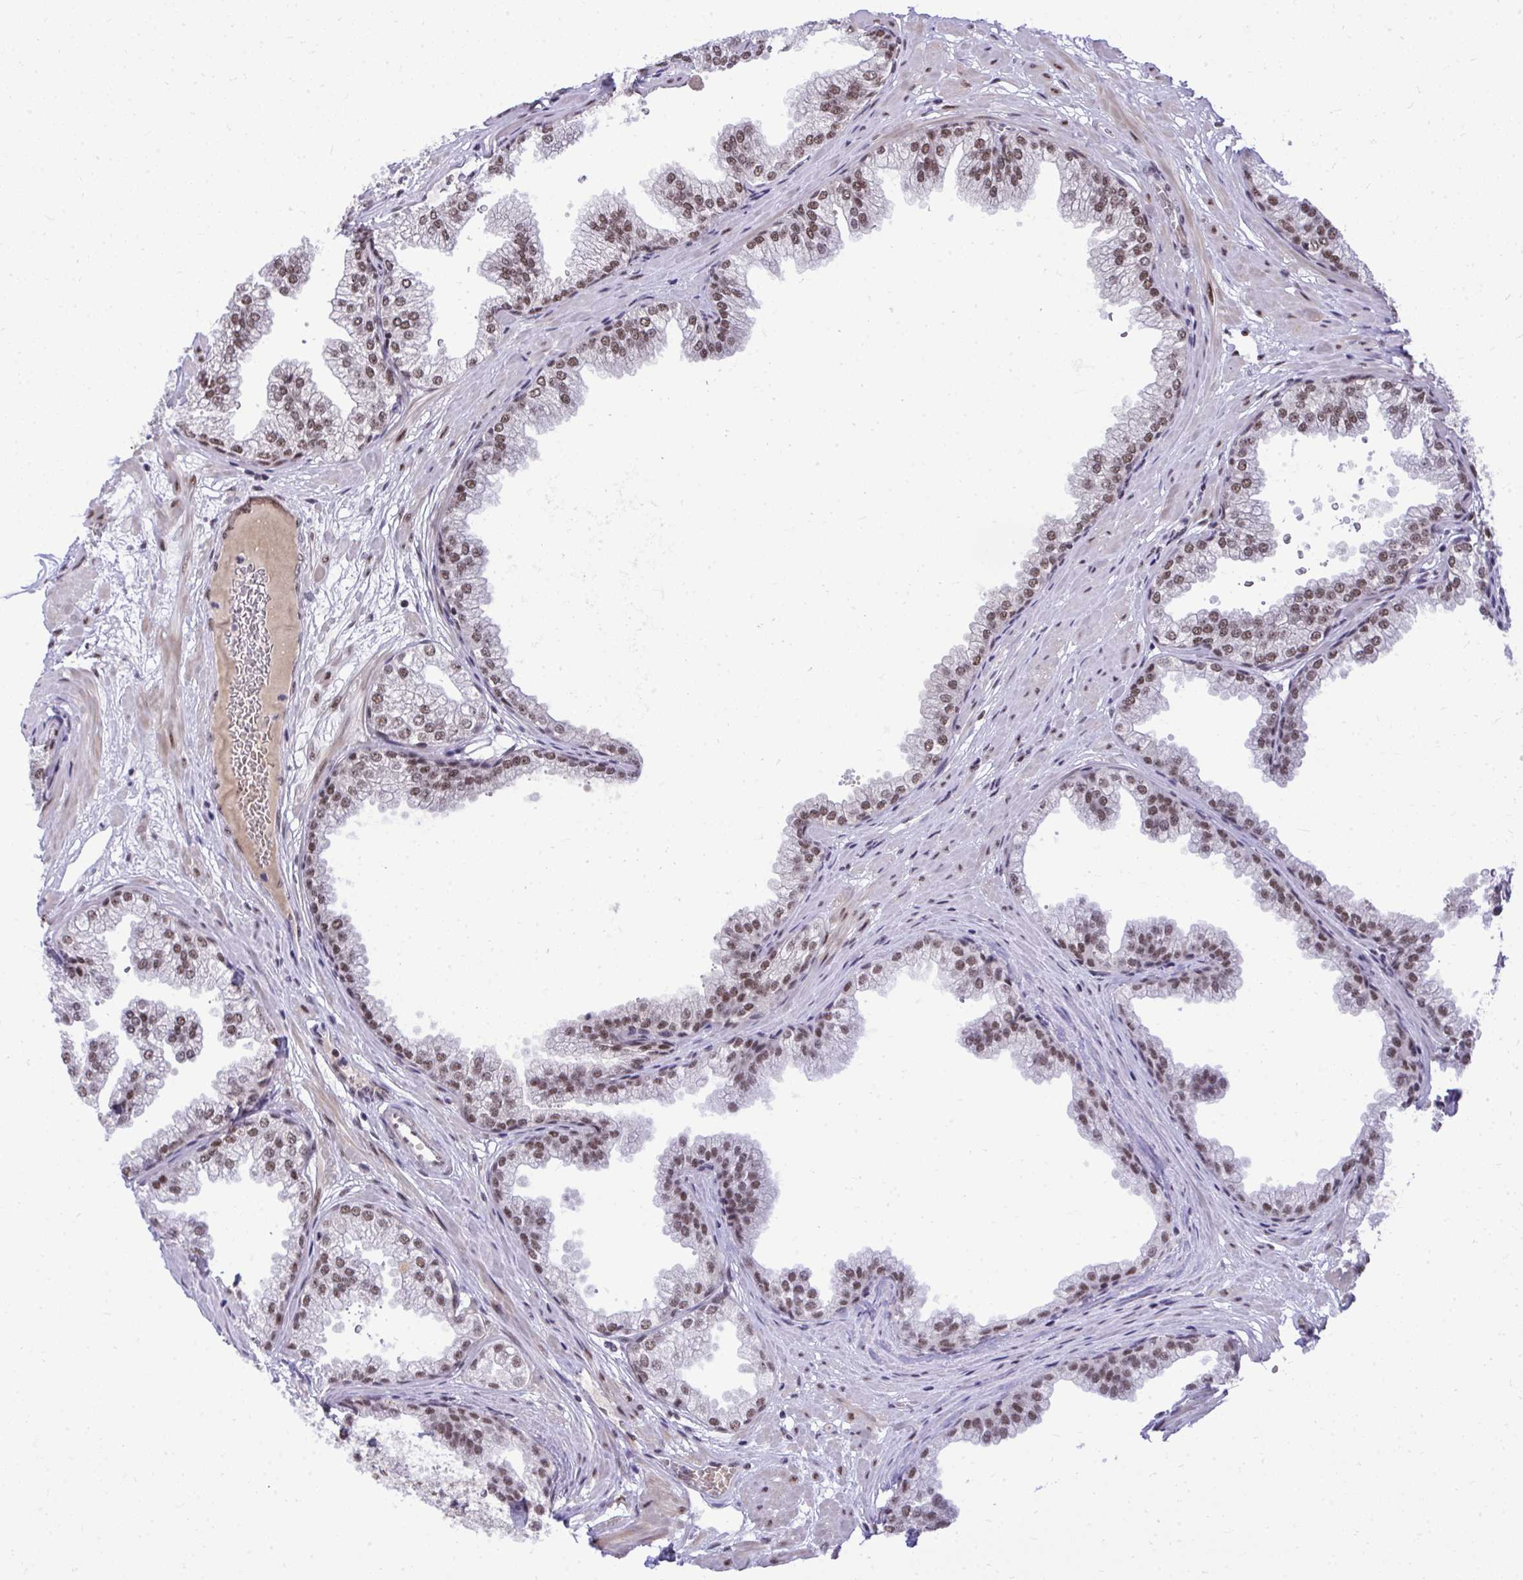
{"staining": {"intensity": "moderate", "quantity": ">75%", "location": "nuclear"}, "tissue": "prostate", "cell_type": "Glandular cells", "image_type": "normal", "snomed": [{"axis": "morphology", "description": "Normal tissue, NOS"}, {"axis": "topography", "description": "Prostate"}], "caption": "An immunohistochemistry (IHC) histopathology image of normal tissue is shown. Protein staining in brown highlights moderate nuclear positivity in prostate within glandular cells.", "gene": "PRPF19", "patient": {"sex": "male", "age": 37}}